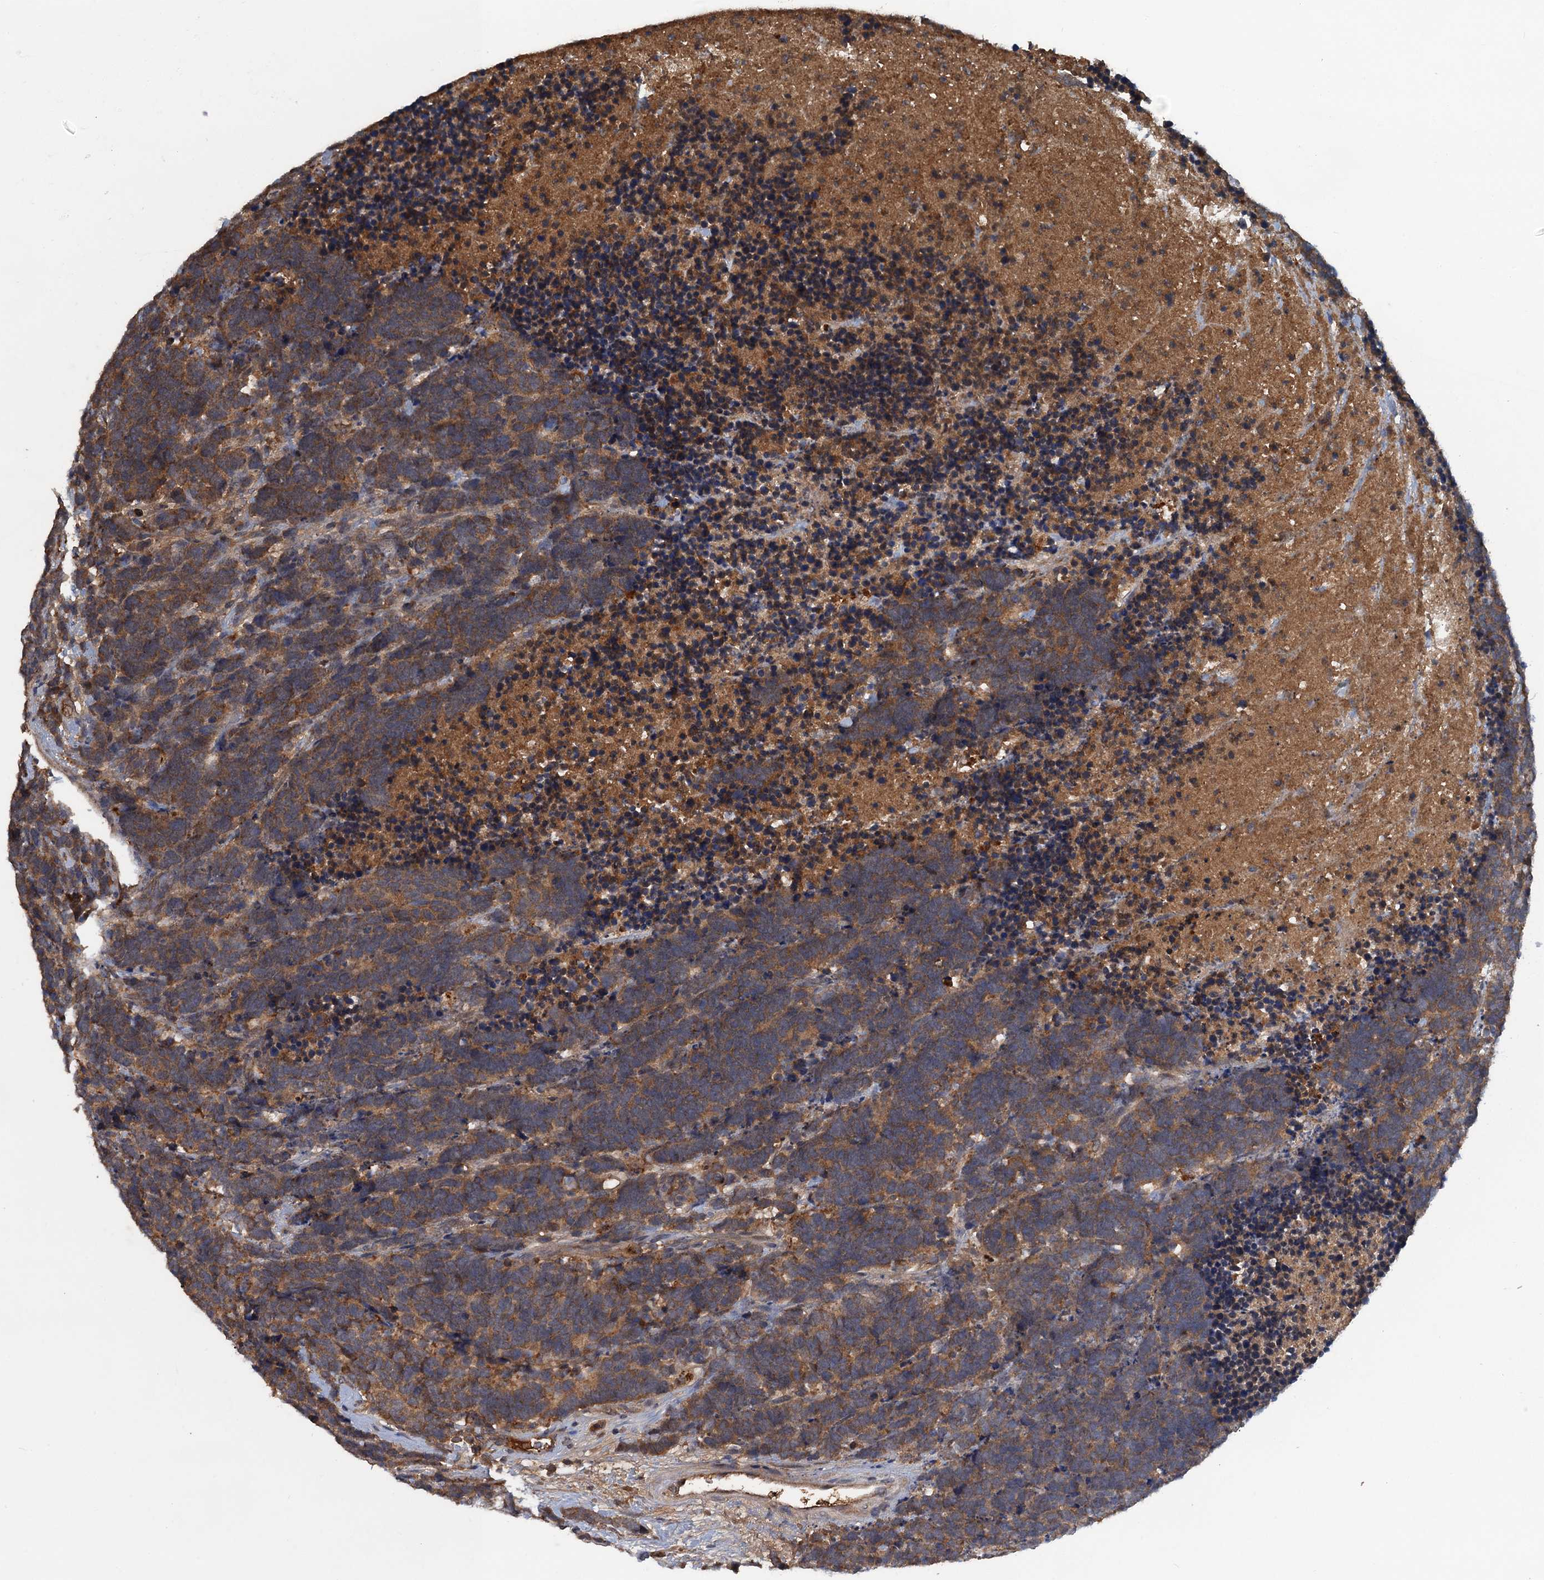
{"staining": {"intensity": "moderate", "quantity": ">75%", "location": "cytoplasmic/membranous"}, "tissue": "carcinoid", "cell_type": "Tumor cells", "image_type": "cancer", "snomed": [{"axis": "morphology", "description": "Carcinoma, NOS"}, {"axis": "morphology", "description": "Carcinoid, malignant, NOS"}, {"axis": "topography", "description": "Urinary bladder"}], "caption": "There is medium levels of moderate cytoplasmic/membranous positivity in tumor cells of carcinoid, as demonstrated by immunohistochemical staining (brown color).", "gene": "HAPLN3", "patient": {"sex": "male", "age": 57}}